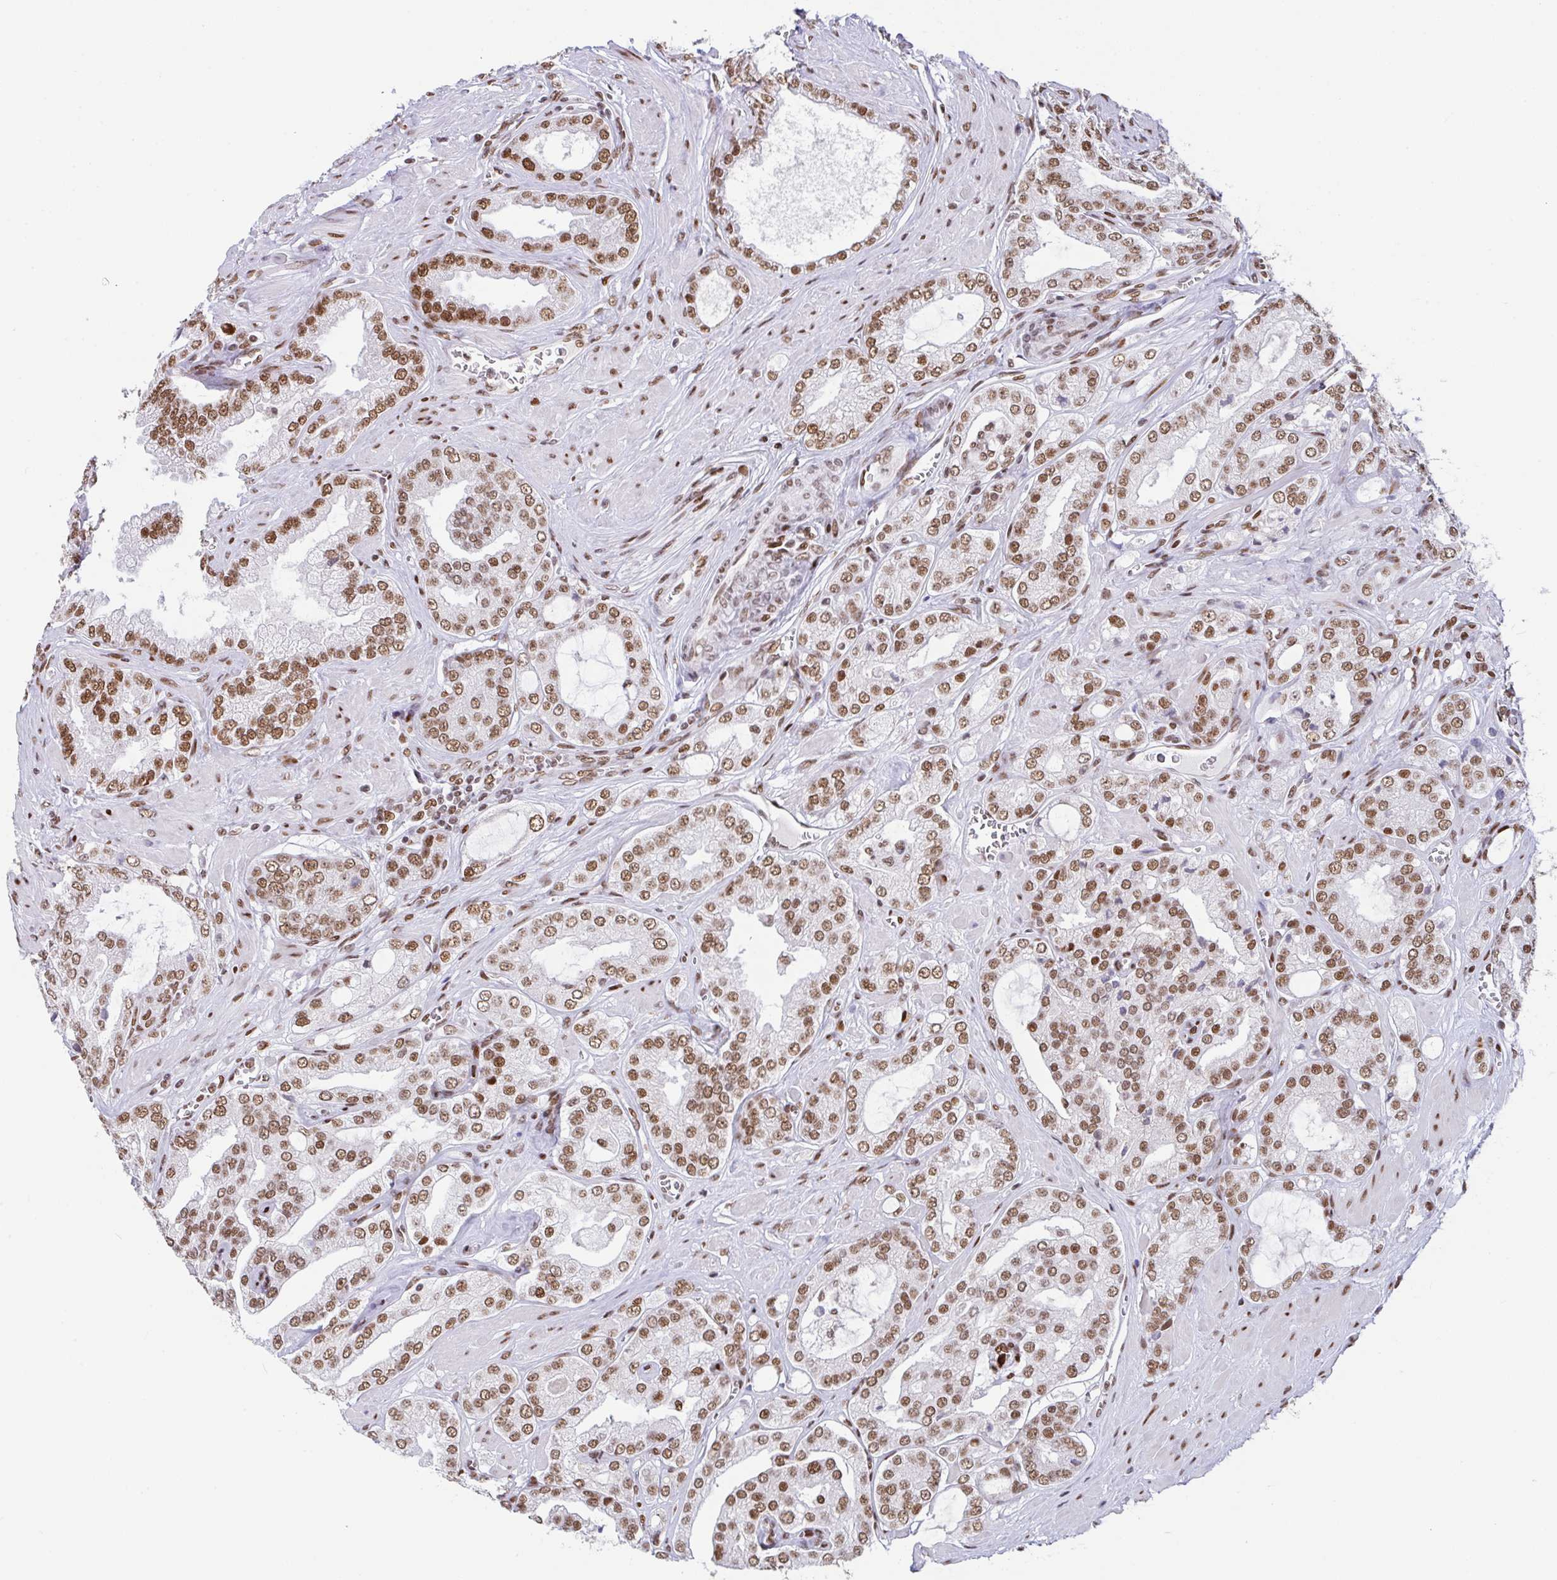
{"staining": {"intensity": "moderate", "quantity": ">75%", "location": "nuclear"}, "tissue": "prostate cancer", "cell_type": "Tumor cells", "image_type": "cancer", "snomed": [{"axis": "morphology", "description": "Adenocarcinoma, High grade"}, {"axis": "topography", "description": "Prostate"}], "caption": "Immunohistochemical staining of adenocarcinoma (high-grade) (prostate) reveals moderate nuclear protein positivity in about >75% of tumor cells.", "gene": "CLP1", "patient": {"sex": "male", "age": 66}}